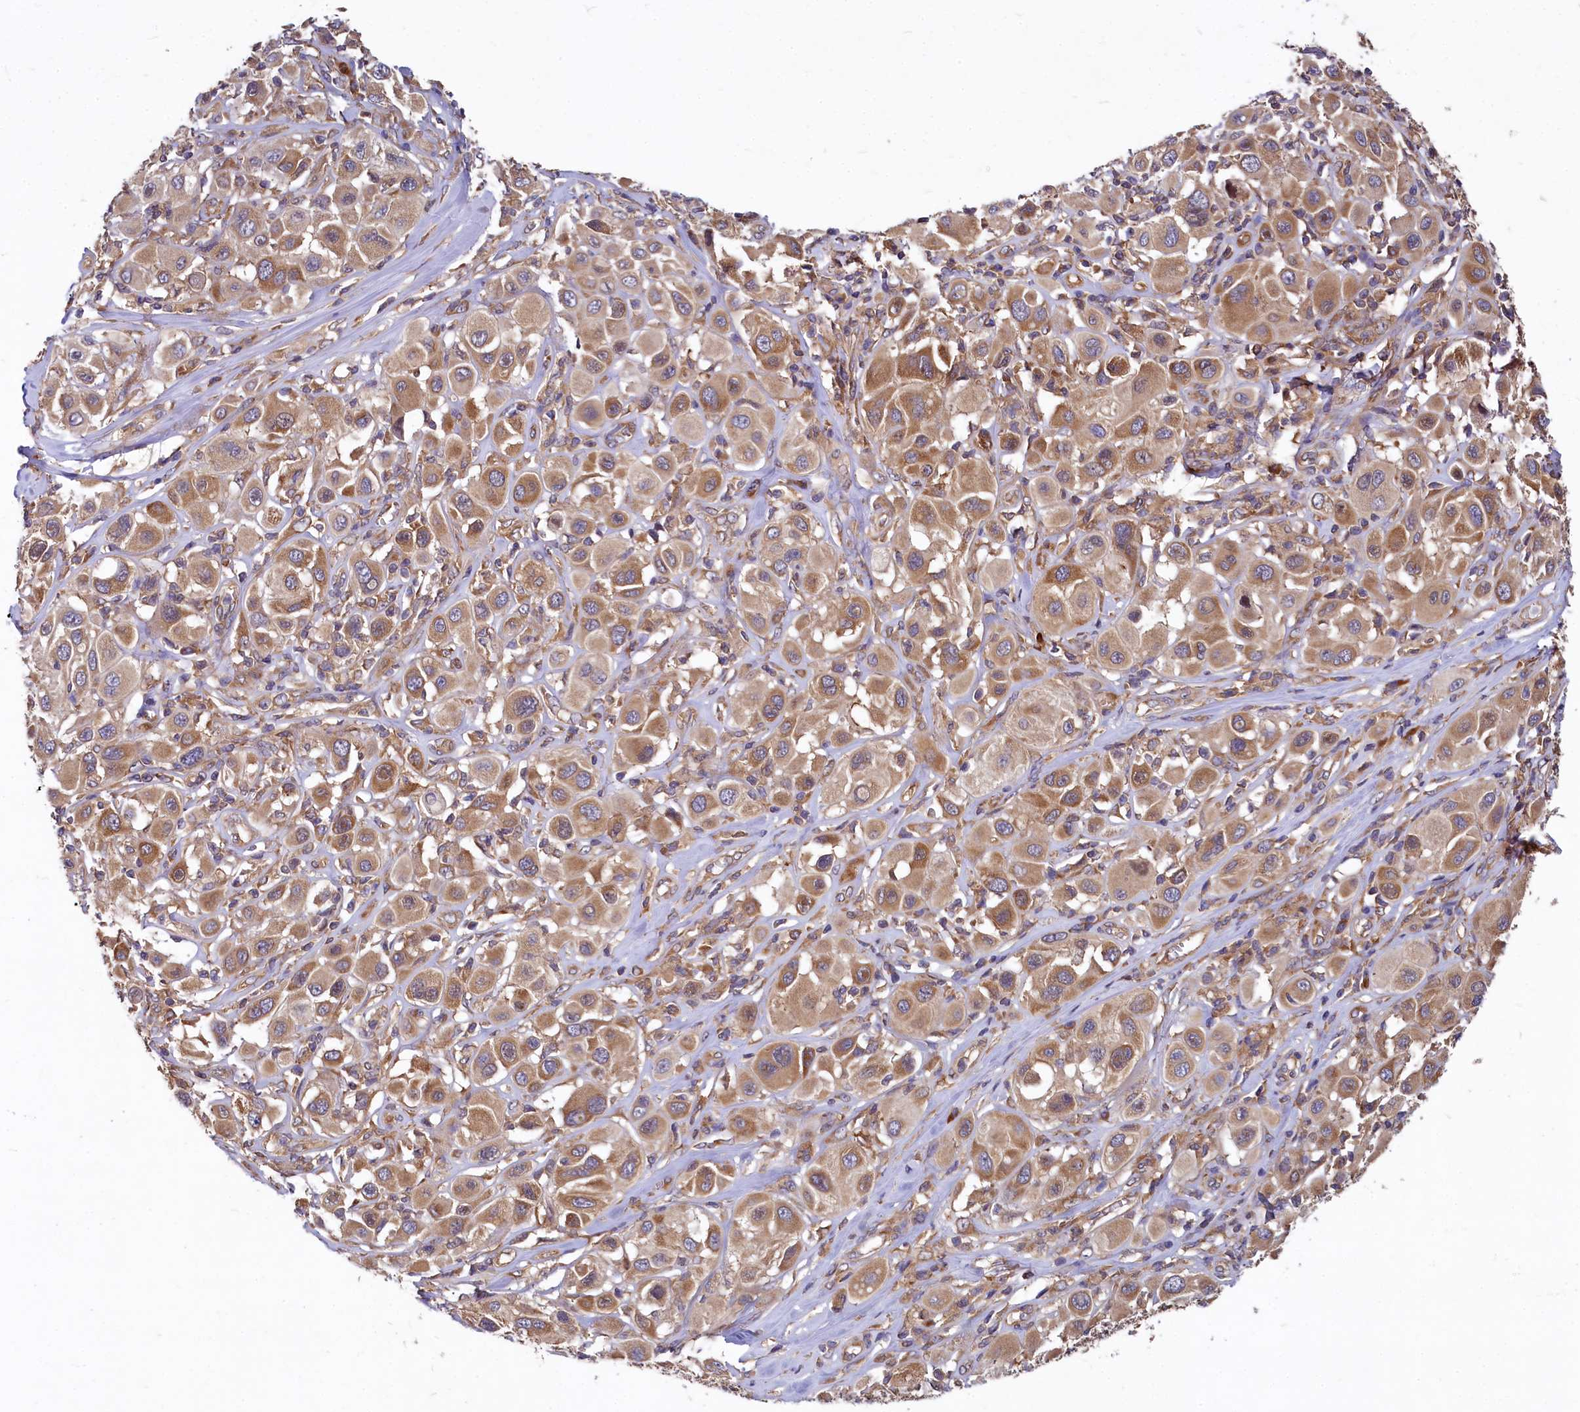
{"staining": {"intensity": "moderate", "quantity": ">75%", "location": "cytoplasmic/membranous"}, "tissue": "melanoma", "cell_type": "Tumor cells", "image_type": "cancer", "snomed": [{"axis": "morphology", "description": "Malignant melanoma, Metastatic site"}, {"axis": "topography", "description": "Skin"}], "caption": "Protein expression analysis of human melanoma reveals moderate cytoplasmic/membranous expression in approximately >75% of tumor cells.", "gene": "EIF2B2", "patient": {"sex": "male", "age": 41}}